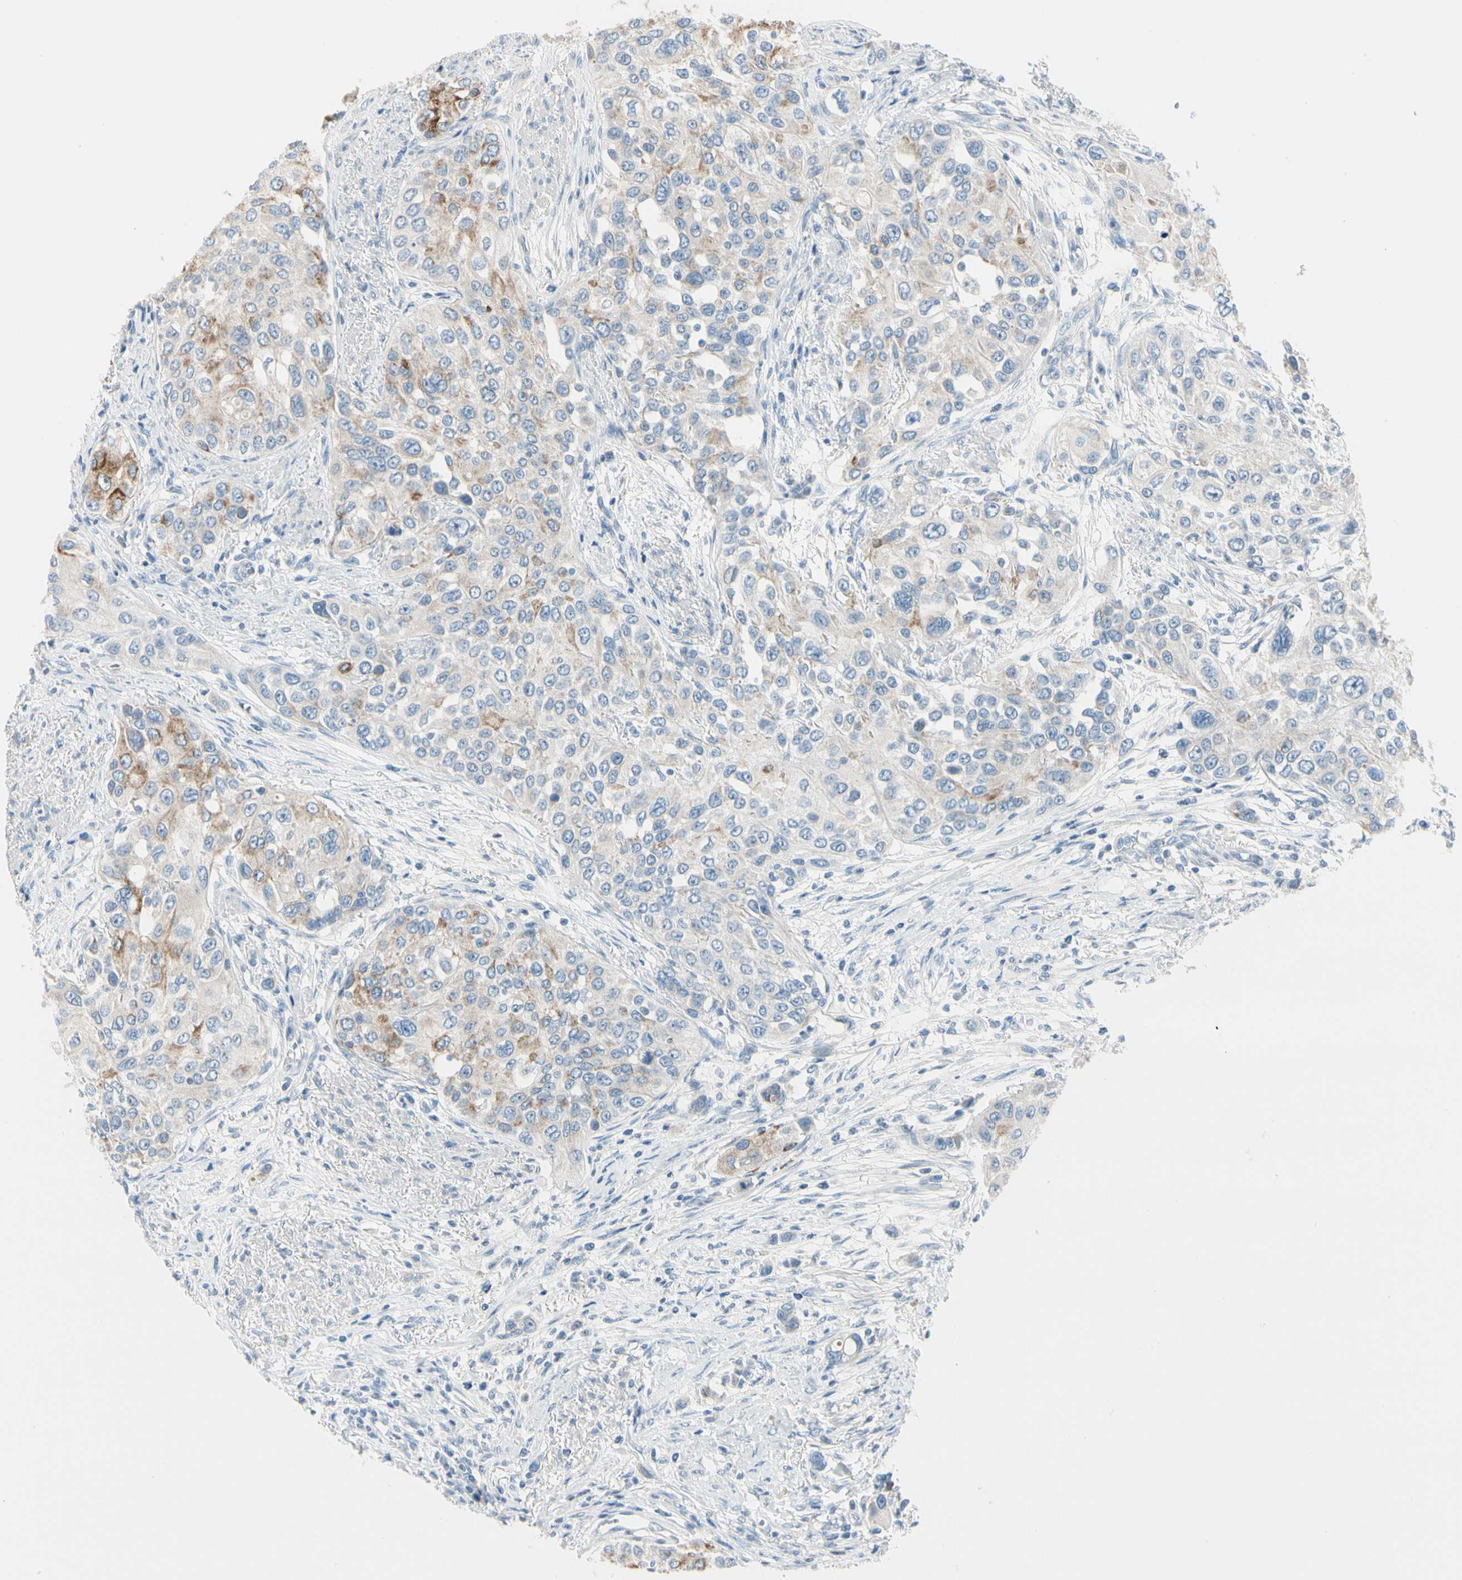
{"staining": {"intensity": "moderate", "quantity": "<25%", "location": "cytoplasmic/membranous"}, "tissue": "urothelial cancer", "cell_type": "Tumor cells", "image_type": "cancer", "snomed": [{"axis": "morphology", "description": "Urothelial carcinoma, High grade"}, {"axis": "topography", "description": "Urinary bladder"}], "caption": "The photomicrograph shows a brown stain indicating the presence of a protein in the cytoplasmic/membranous of tumor cells in urothelial carcinoma (high-grade).", "gene": "SLC6A15", "patient": {"sex": "female", "age": 56}}